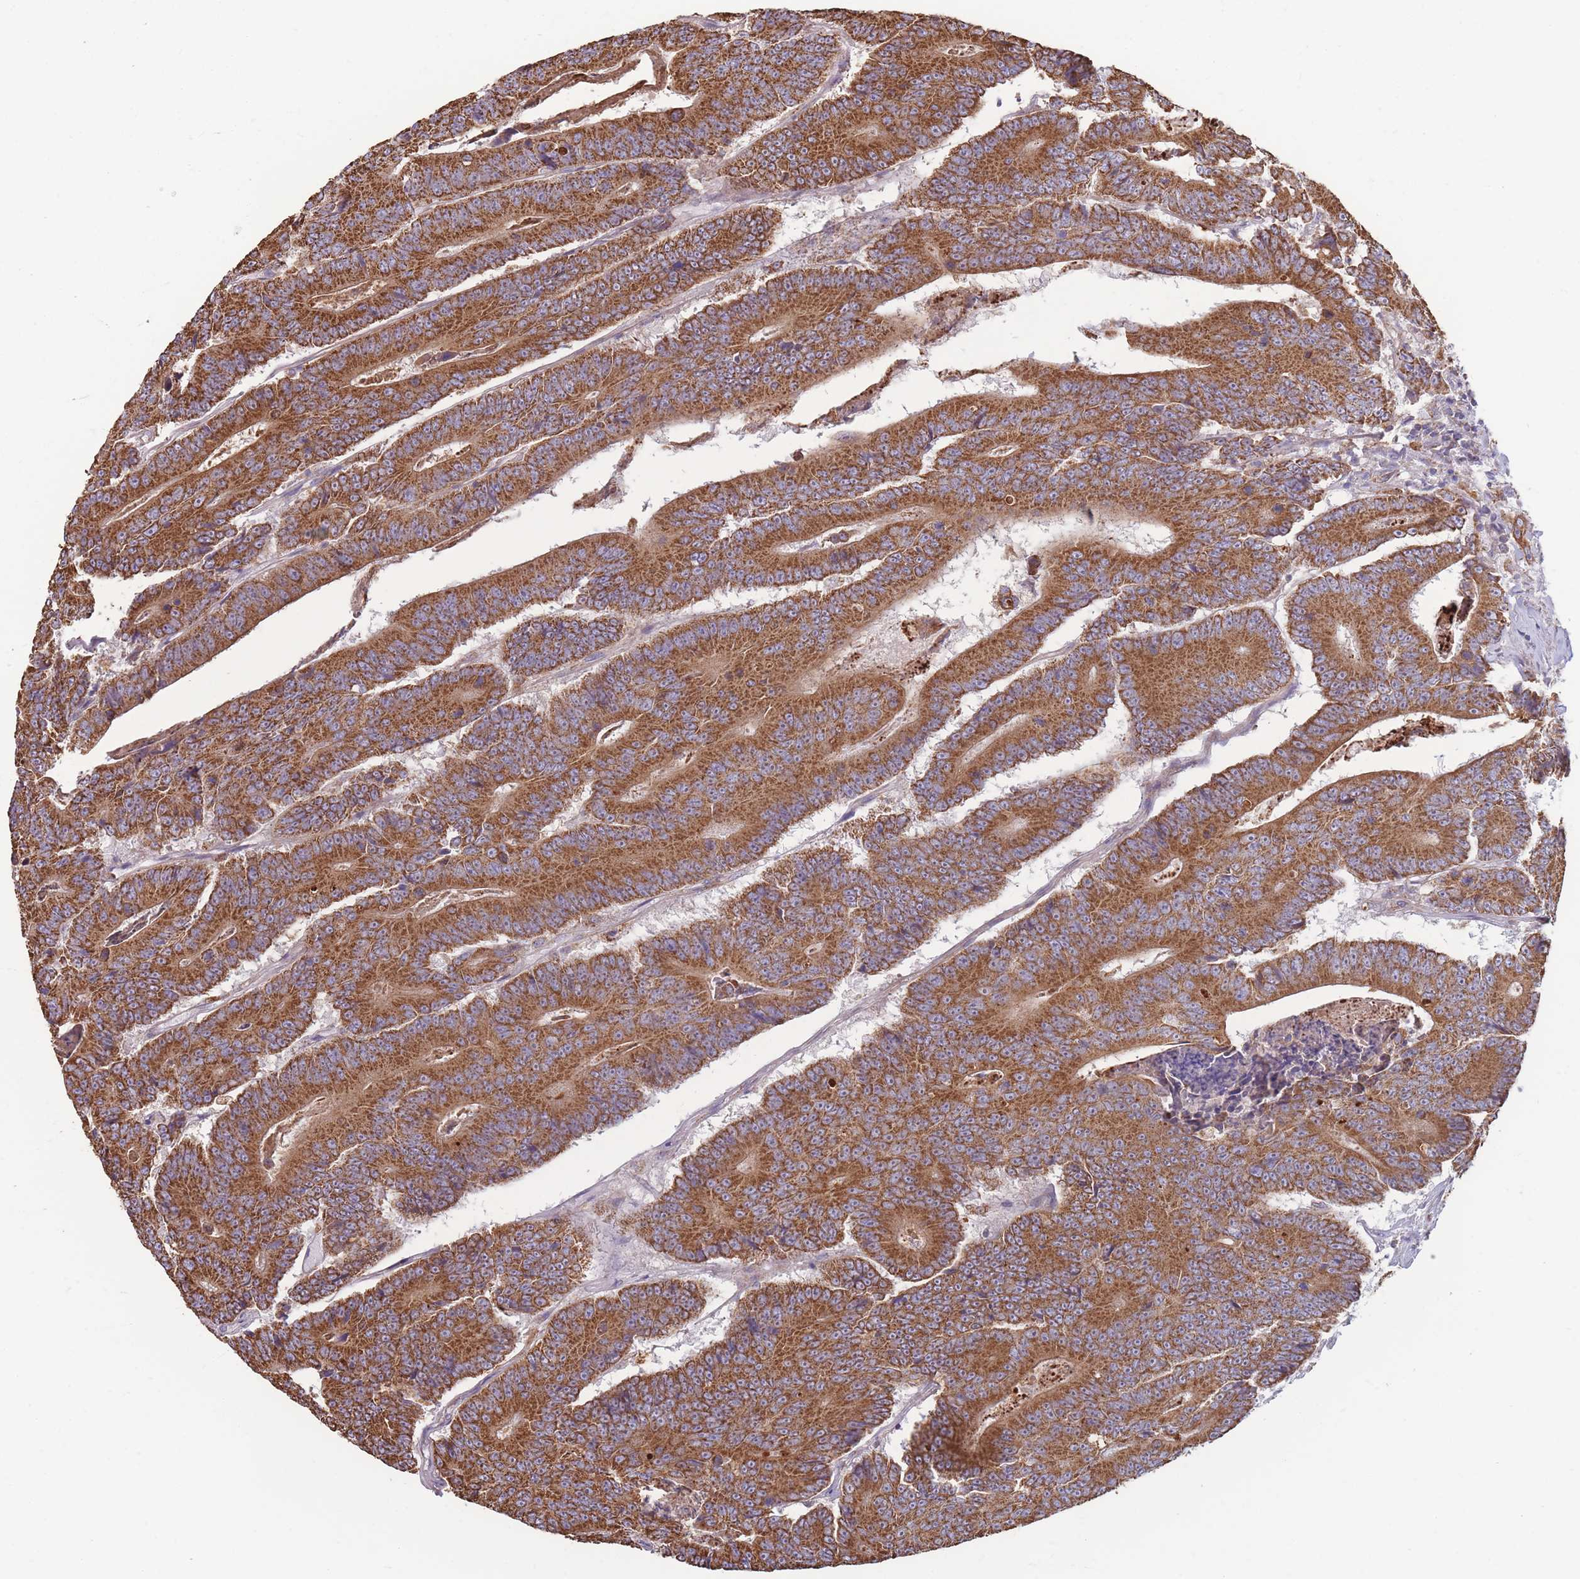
{"staining": {"intensity": "strong", "quantity": ">75%", "location": "cytoplasmic/membranous"}, "tissue": "colorectal cancer", "cell_type": "Tumor cells", "image_type": "cancer", "snomed": [{"axis": "morphology", "description": "Adenocarcinoma, NOS"}, {"axis": "topography", "description": "Colon"}], "caption": "Tumor cells show strong cytoplasmic/membranous expression in about >75% of cells in colorectal cancer. (Stains: DAB (3,3'-diaminobenzidine) in brown, nuclei in blue, Microscopy: brightfield microscopy at high magnification).", "gene": "KIF16B", "patient": {"sex": "male", "age": 83}}